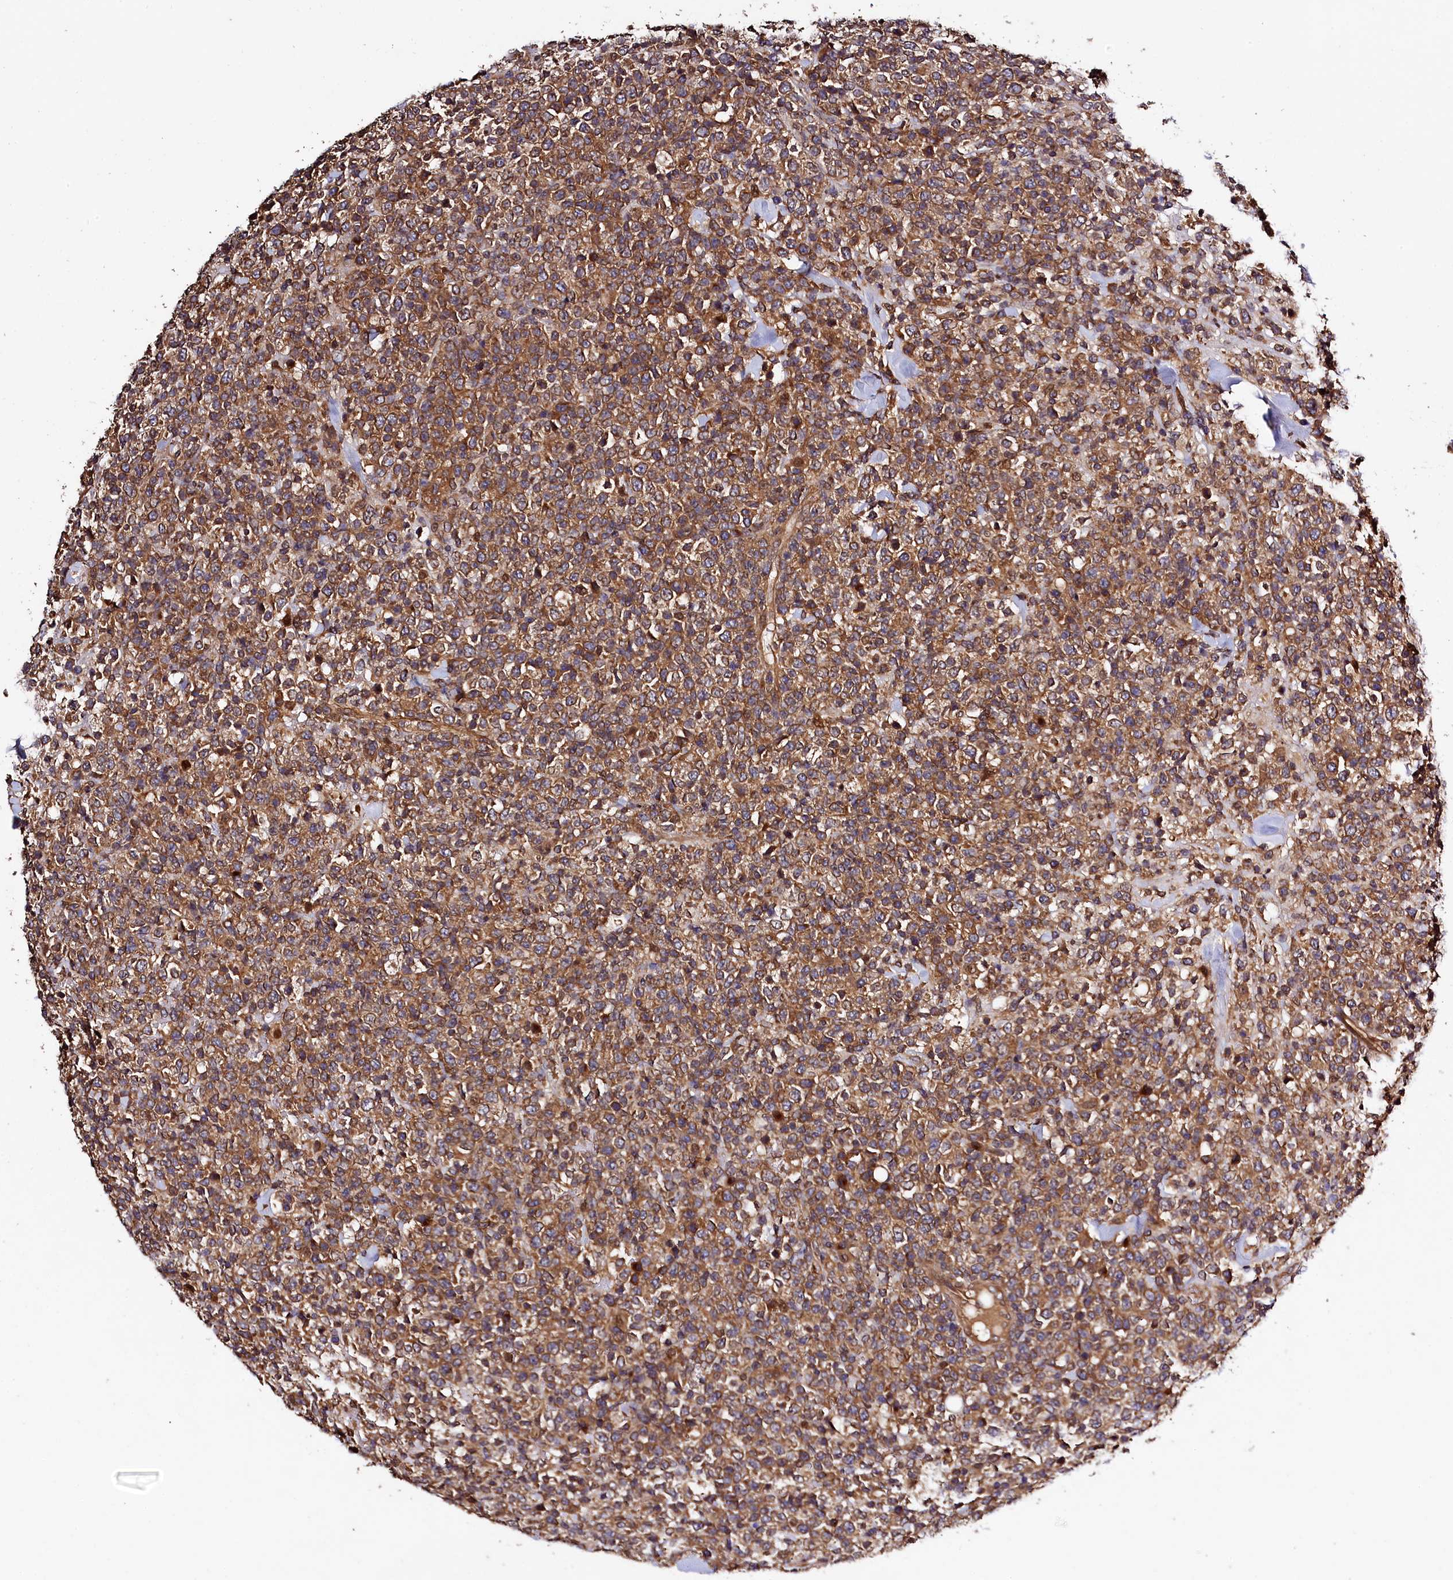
{"staining": {"intensity": "moderate", "quantity": ">75%", "location": "cytoplasmic/membranous"}, "tissue": "lymphoma", "cell_type": "Tumor cells", "image_type": "cancer", "snomed": [{"axis": "morphology", "description": "Malignant lymphoma, non-Hodgkin's type, High grade"}, {"axis": "topography", "description": "Colon"}], "caption": "A medium amount of moderate cytoplasmic/membranous positivity is appreciated in approximately >75% of tumor cells in lymphoma tissue.", "gene": "KLC2", "patient": {"sex": "female", "age": 53}}